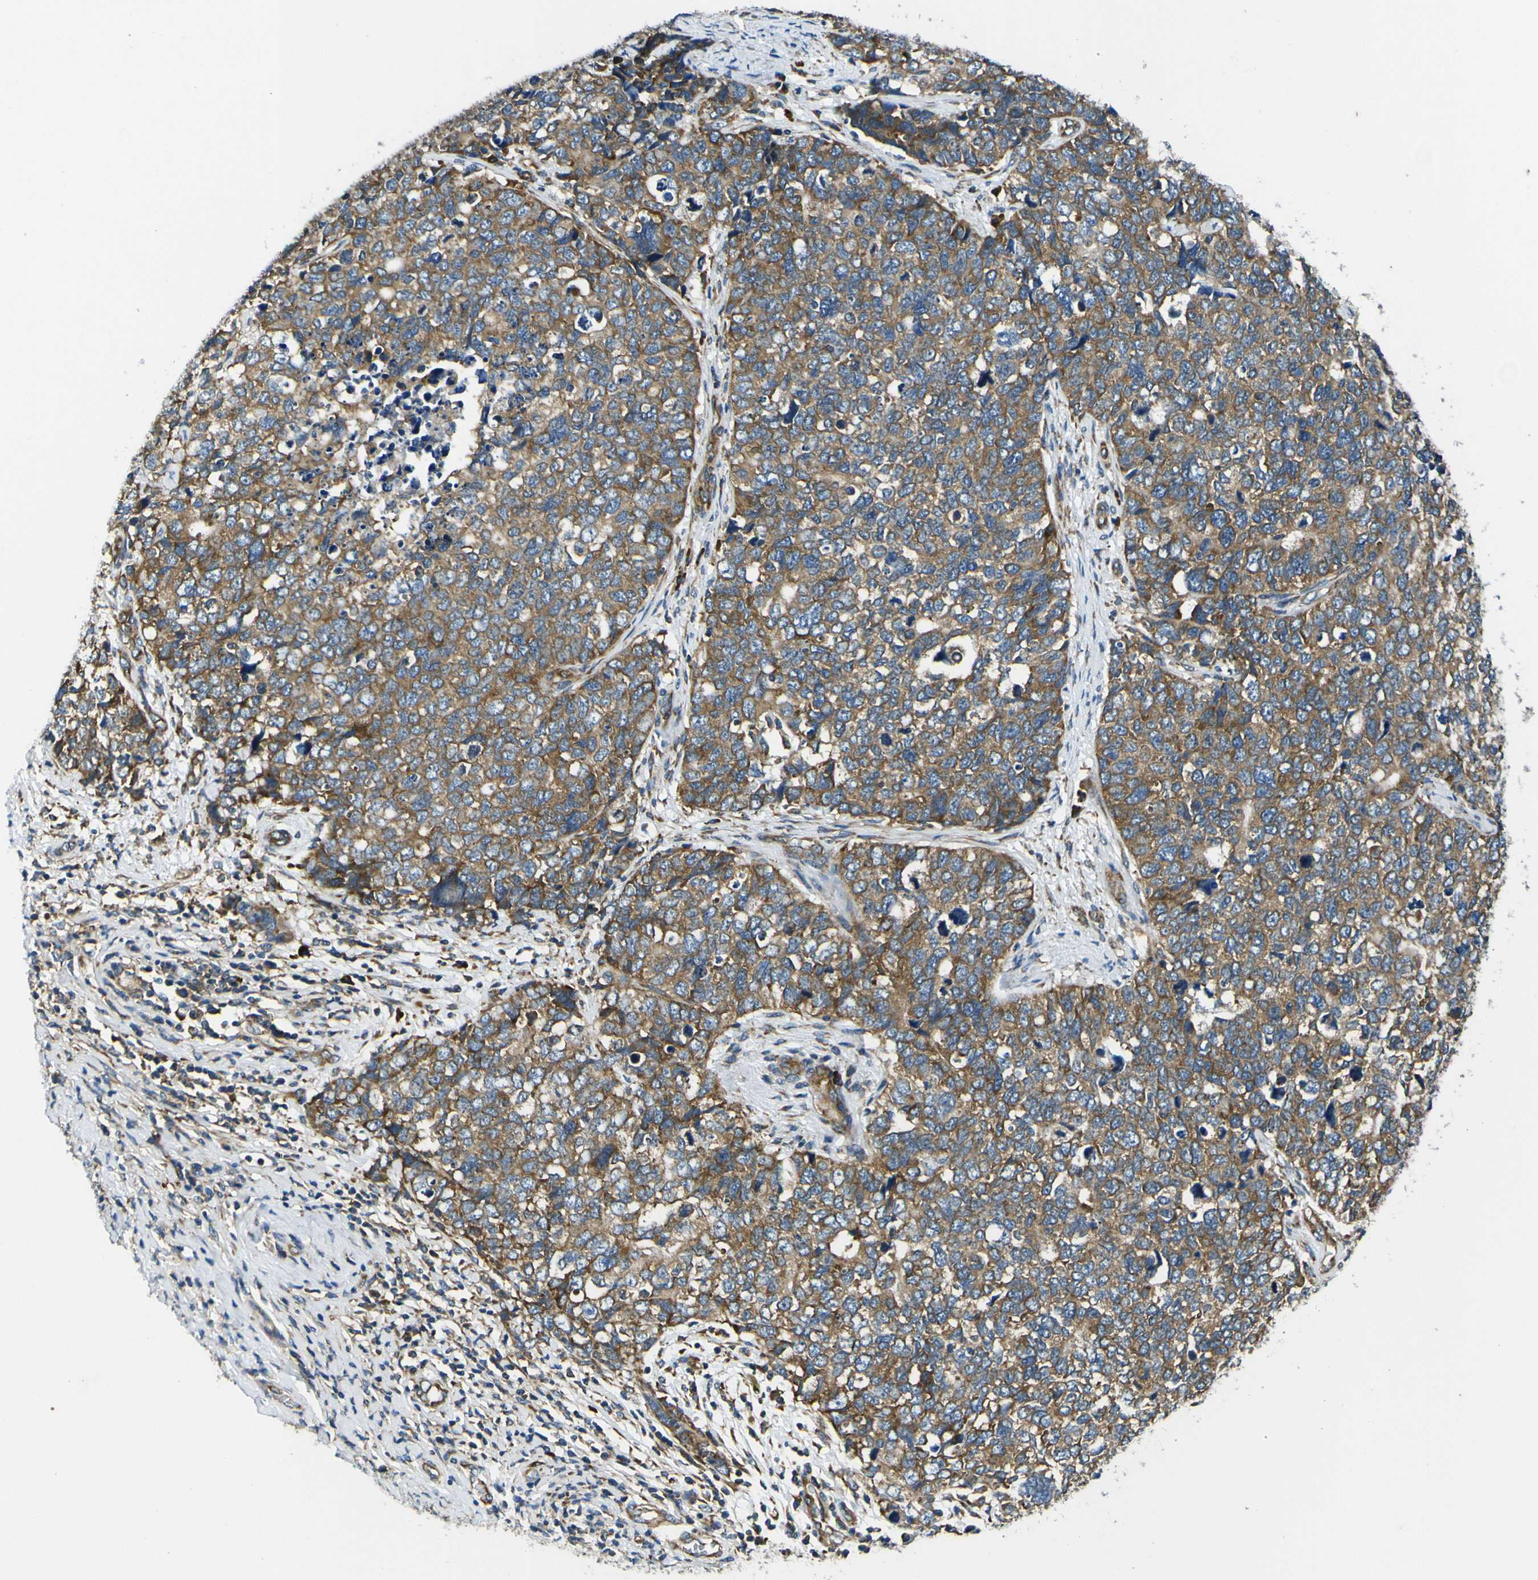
{"staining": {"intensity": "moderate", "quantity": ">75%", "location": "cytoplasmic/membranous"}, "tissue": "cervical cancer", "cell_type": "Tumor cells", "image_type": "cancer", "snomed": [{"axis": "morphology", "description": "Squamous cell carcinoma, NOS"}, {"axis": "topography", "description": "Cervix"}], "caption": "This image demonstrates immunohistochemistry staining of squamous cell carcinoma (cervical), with medium moderate cytoplasmic/membranous positivity in approximately >75% of tumor cells.", "gene": "RPSA", "patient": {"sex": "female", "age": 63}}